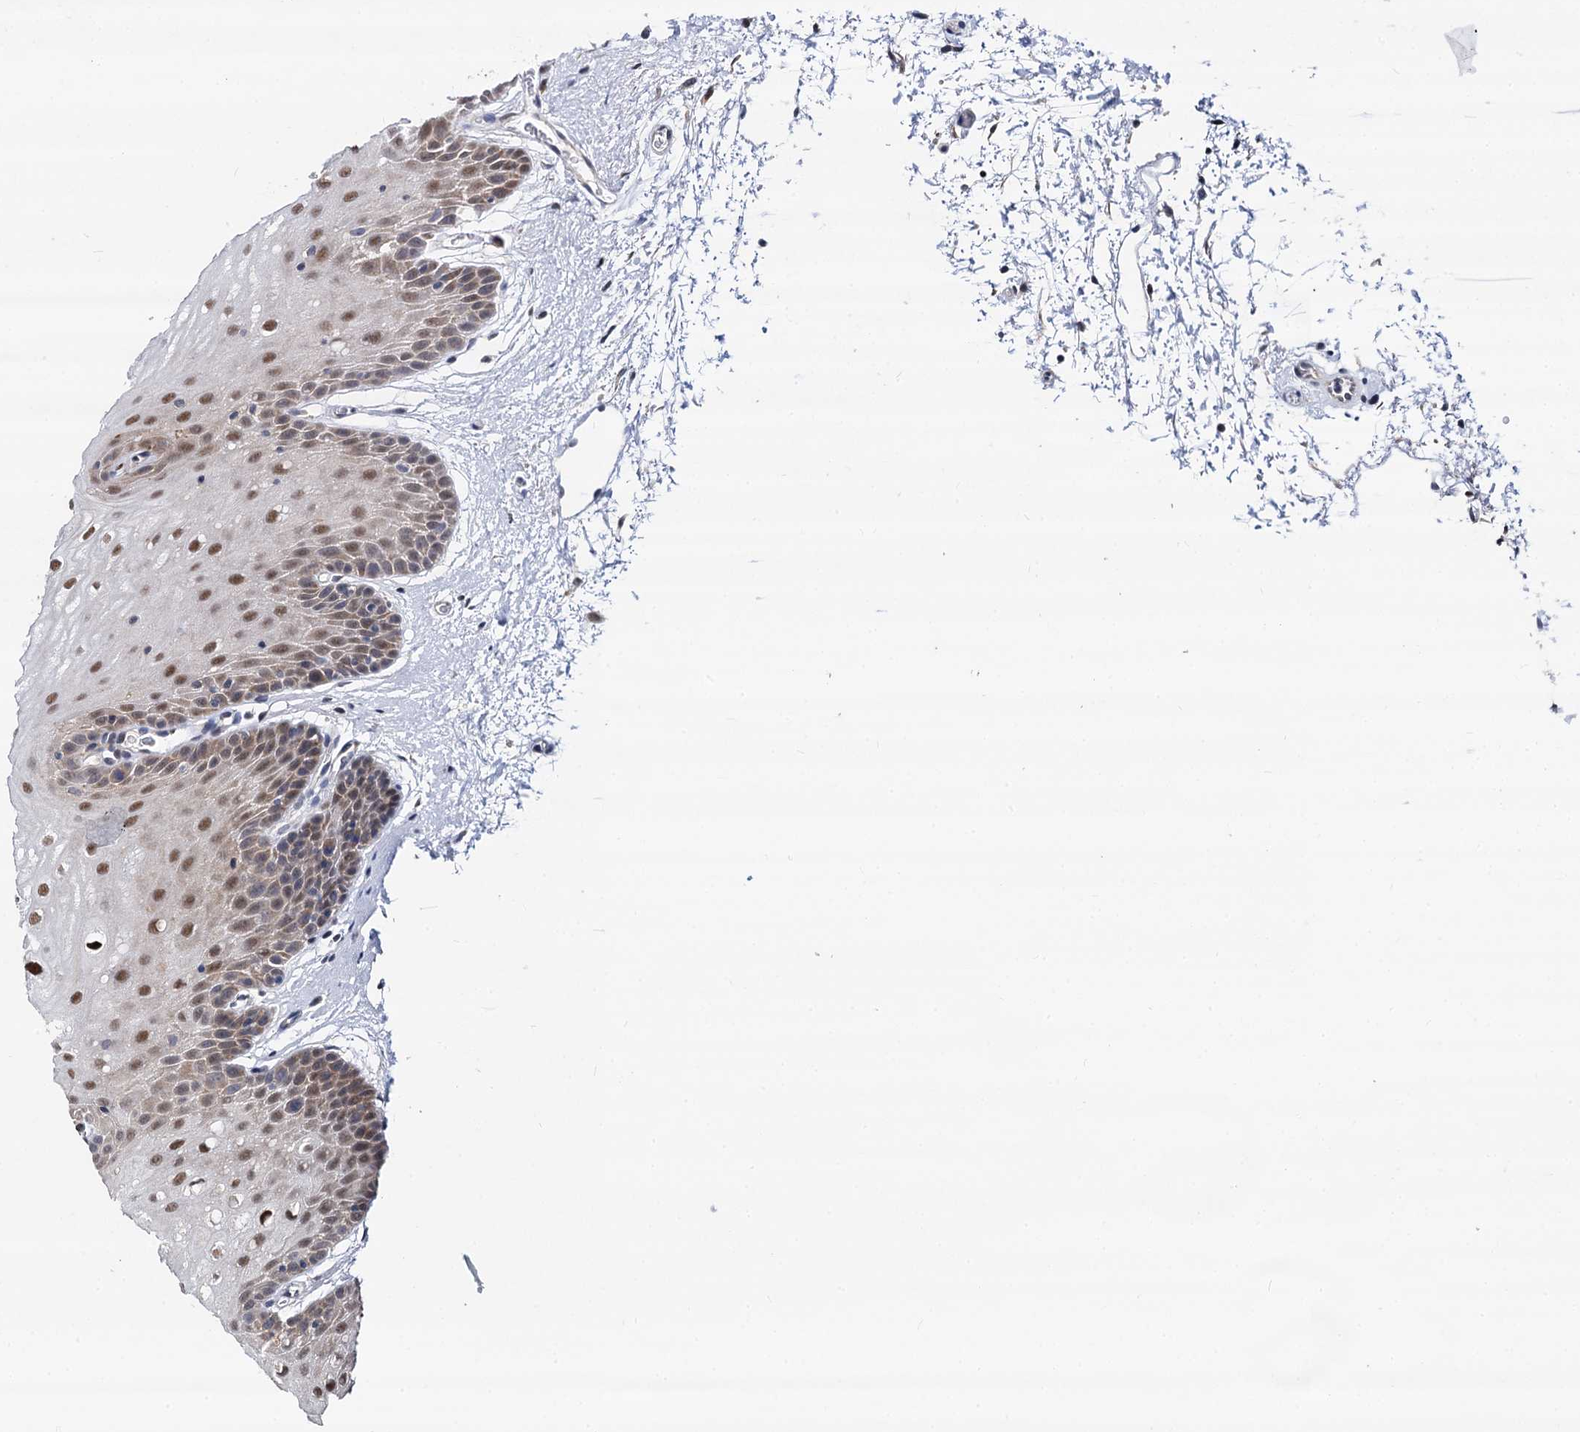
{"staining": {"intensity": "moderate", "quantity": ">75%", "location": "nuclear"}, "tissue": "oral mucosa", "cell_type": "Squamous epithelial cells", "image_type": "normal", "snomed": [{"axis": "morphology", "description": "Normal tissue, NOS"}, {"axis": "topography", "description": "Oral tissue"}, {"axis": "topography", "description": "Tounge, NOS"}], "caption": "A histopathology image of oral mucosa stained for a protein shows moderate nuclear brown staining in squamous epithelial cells. The staining is performed using DAB (3,3'-diaminobenzidine) brown chromogen to label protein expression. The nuclei are counter-stained blue using hematoxylin.", "gene": "PSMD4", "patient": {"sex": "female", "age": 73}}